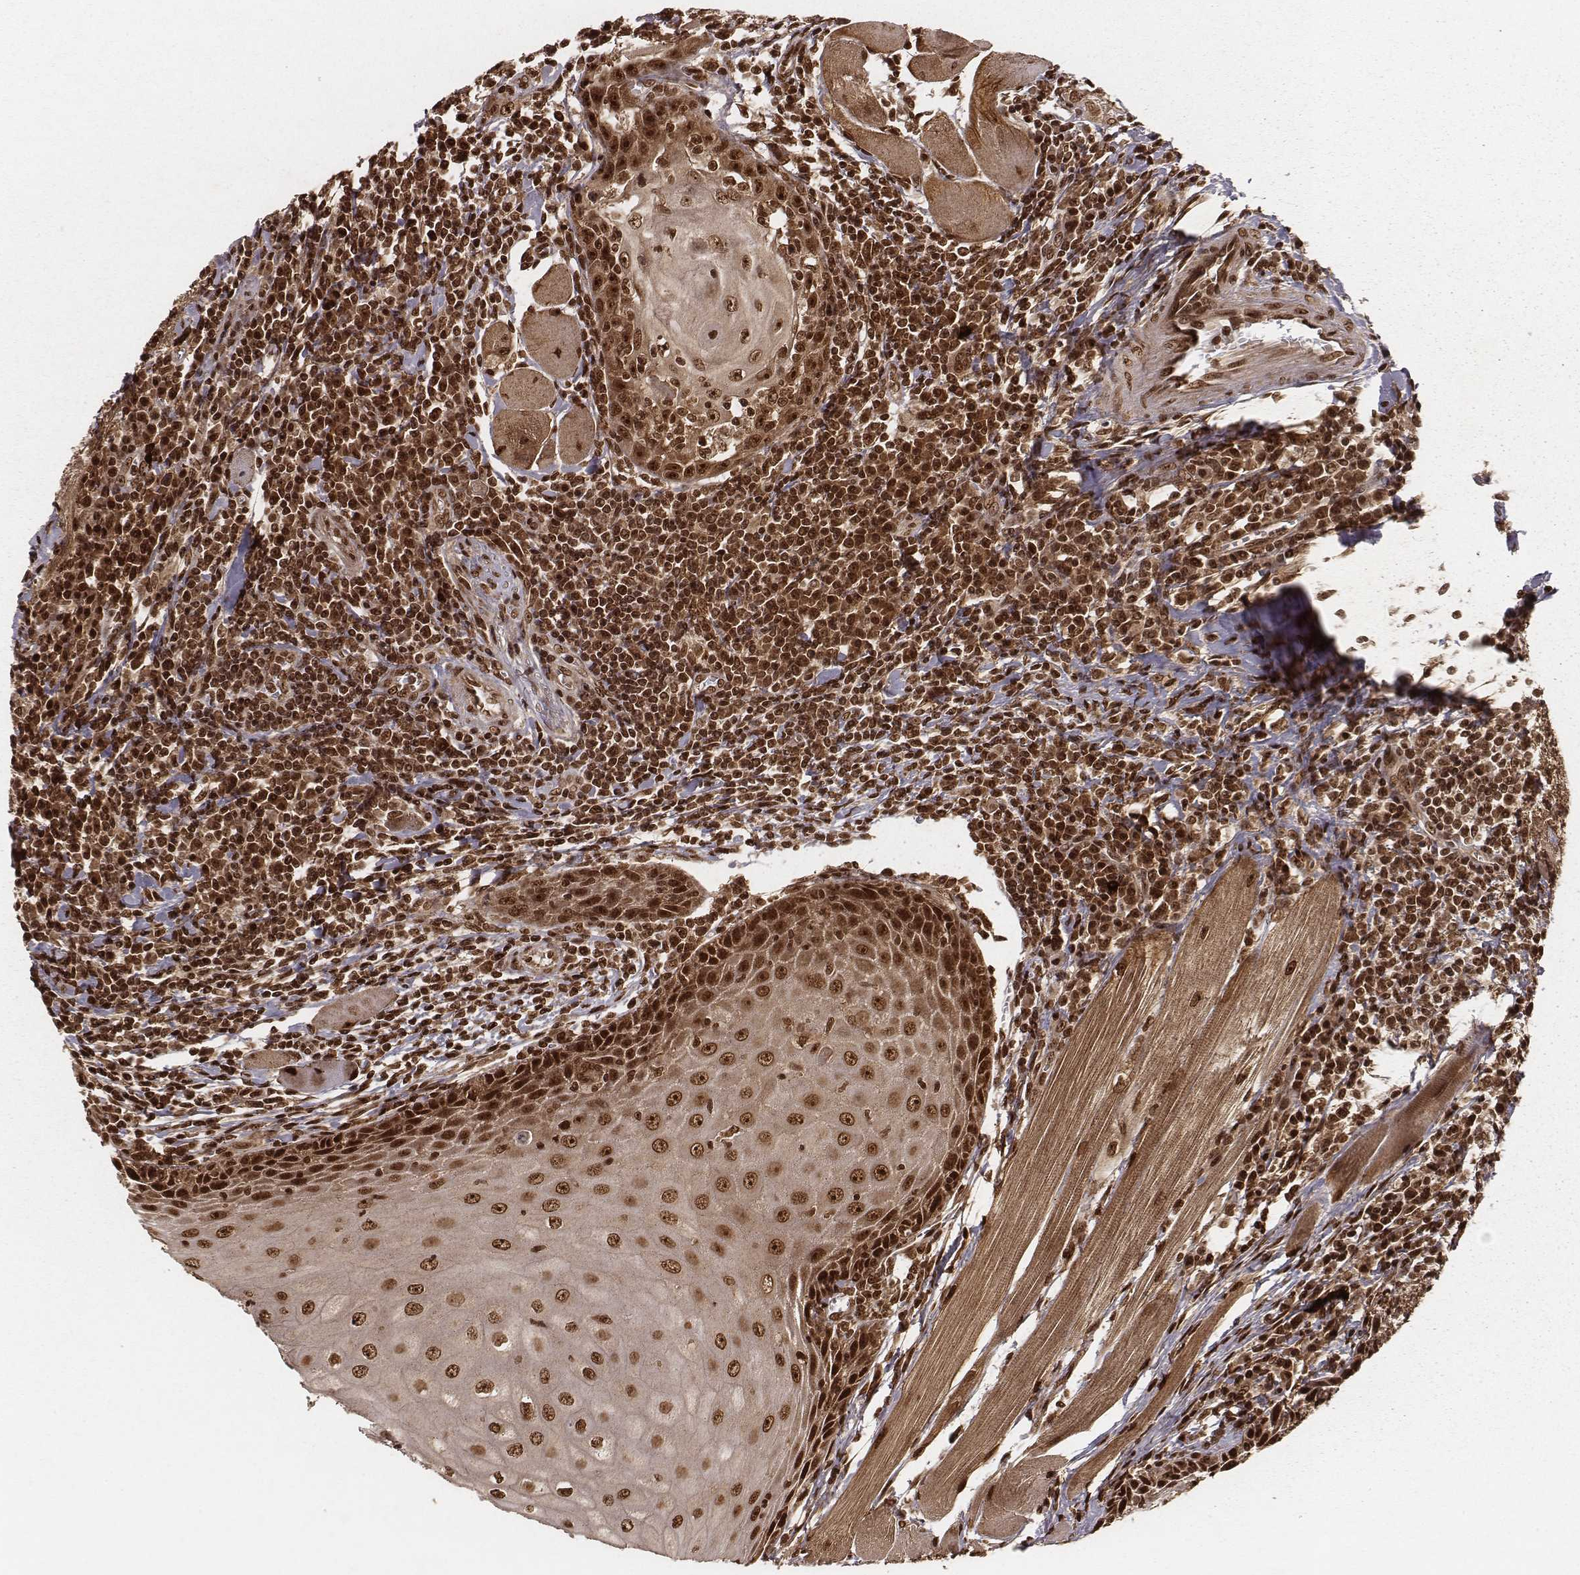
{"staining": {"intensity": "strong", "quantity": ">75%", "location": "cytoplasmic/membranous,nuclear"}, "tissue": "head and neck cancer", "cell_type": "Tumor cells", "image_type": "cancer", "snomed": [{"axis": "morphology", "description": "Normal tissue, NOS"}, {"axis": "morphology", "description": "Squamous cell carcinoma, NOS"}, {"axis": "topography", "description": "Oral tissue"}, {"axis": "topography", "description": "Head-Neck"}], "caption": "A high-resolution histopathology image shows IHC staining of head and neck cancer (squamous cell carcinoma), which shows strong cytoplasmic/membranous and nuclear expression in approximately >75% of tumor cells.", "gene": "NFX1", "patient": {"sex": "male", "age": 52}}